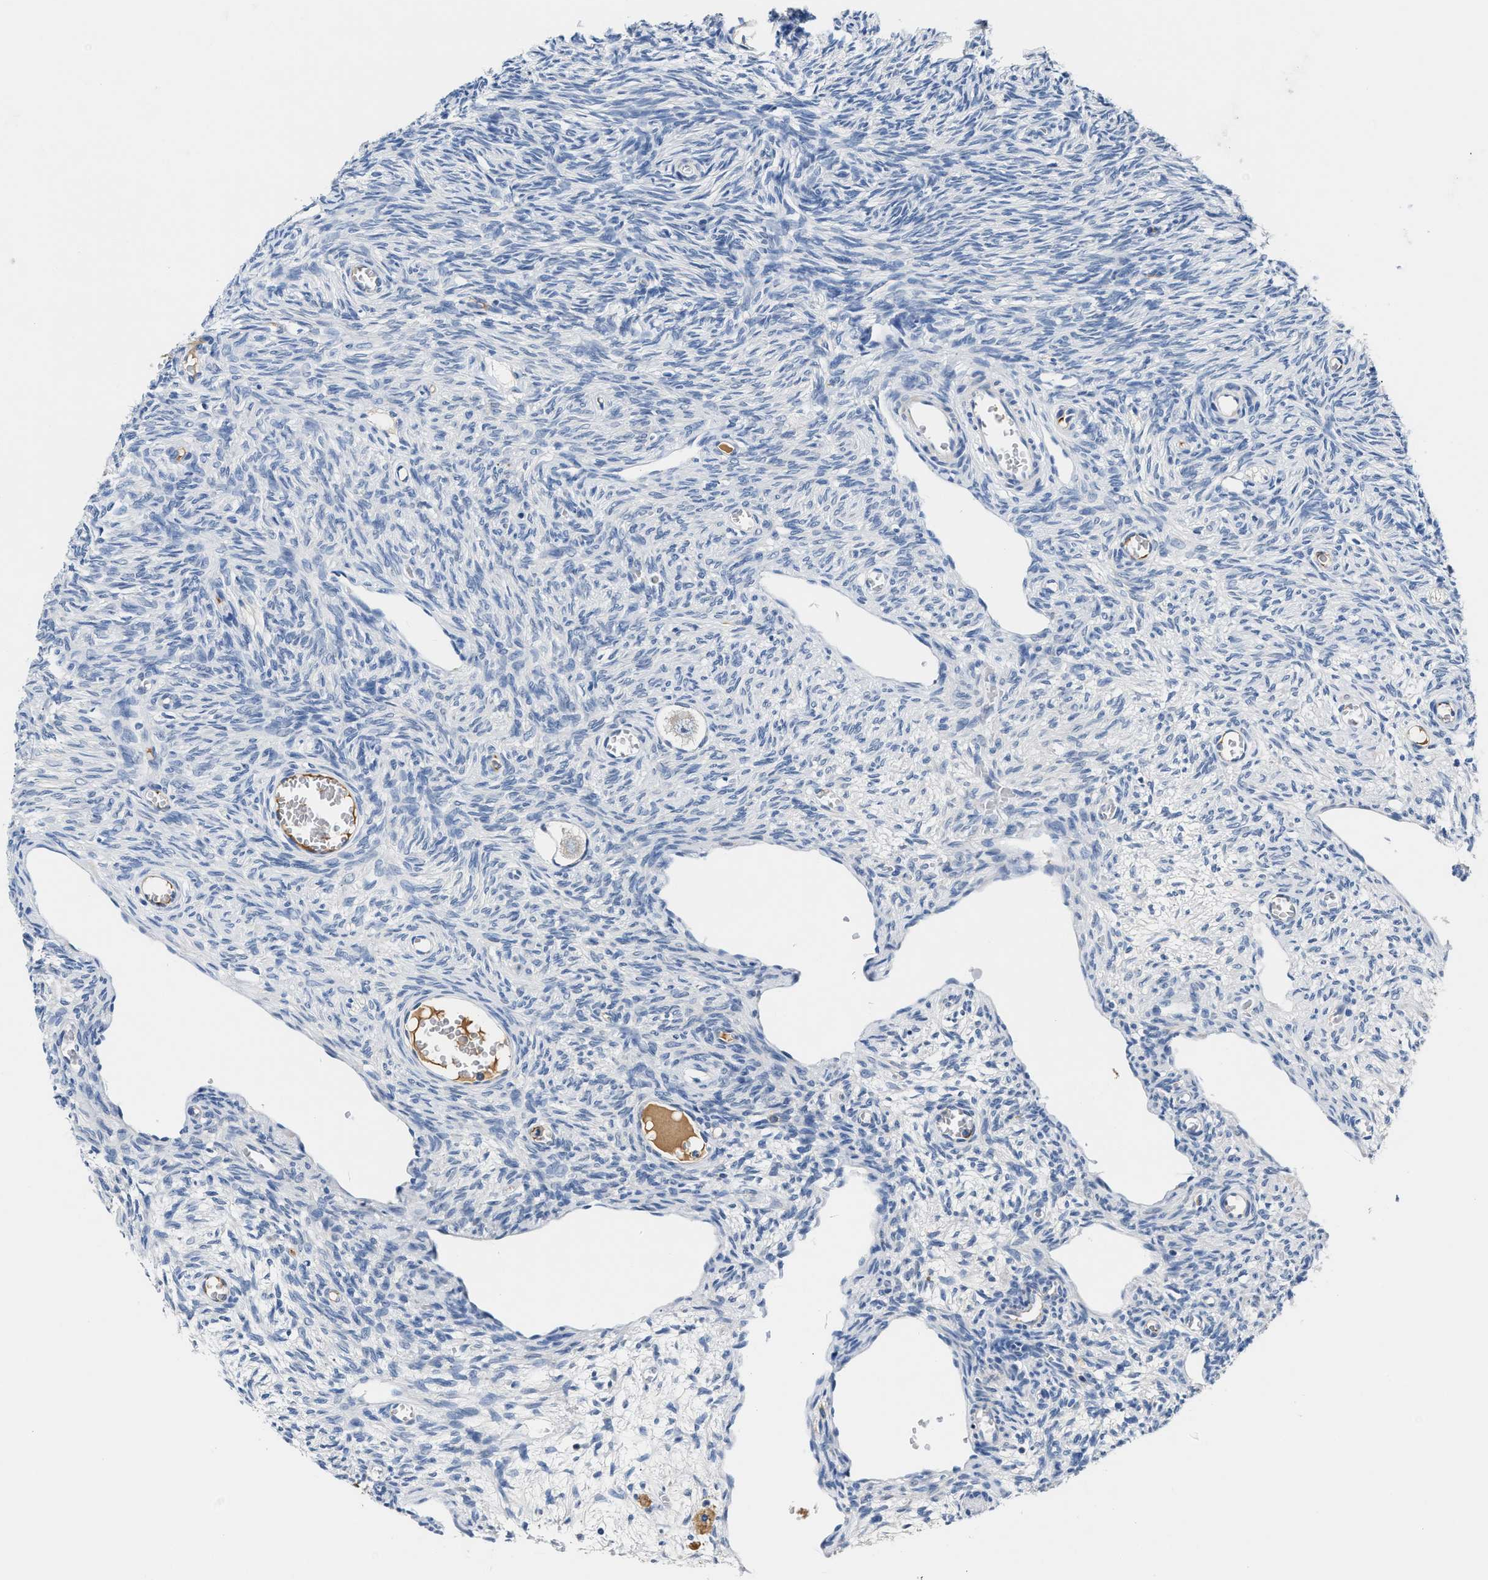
{"staining": {"intensity": "negative", "quantity": "none", "location": "none"}, "tissue": "ovary", "cell_type": "Follicle cells", "image_type": "normal", "snomed": [{"axis": "morphology", "description": "Normal tissue, NOS"}, {"axis": "topography", "description": "Ovary"}], "caption": "Follicle cells show no significant positivity in normal ovary. Brightfield microscopy of immunohistochemistry (IHC) stained with DAB (brown) and hematoxylin (blue), captured at high magnification.", "gene": "TUT7", "patient": {"sex": "female", "age": 27}}